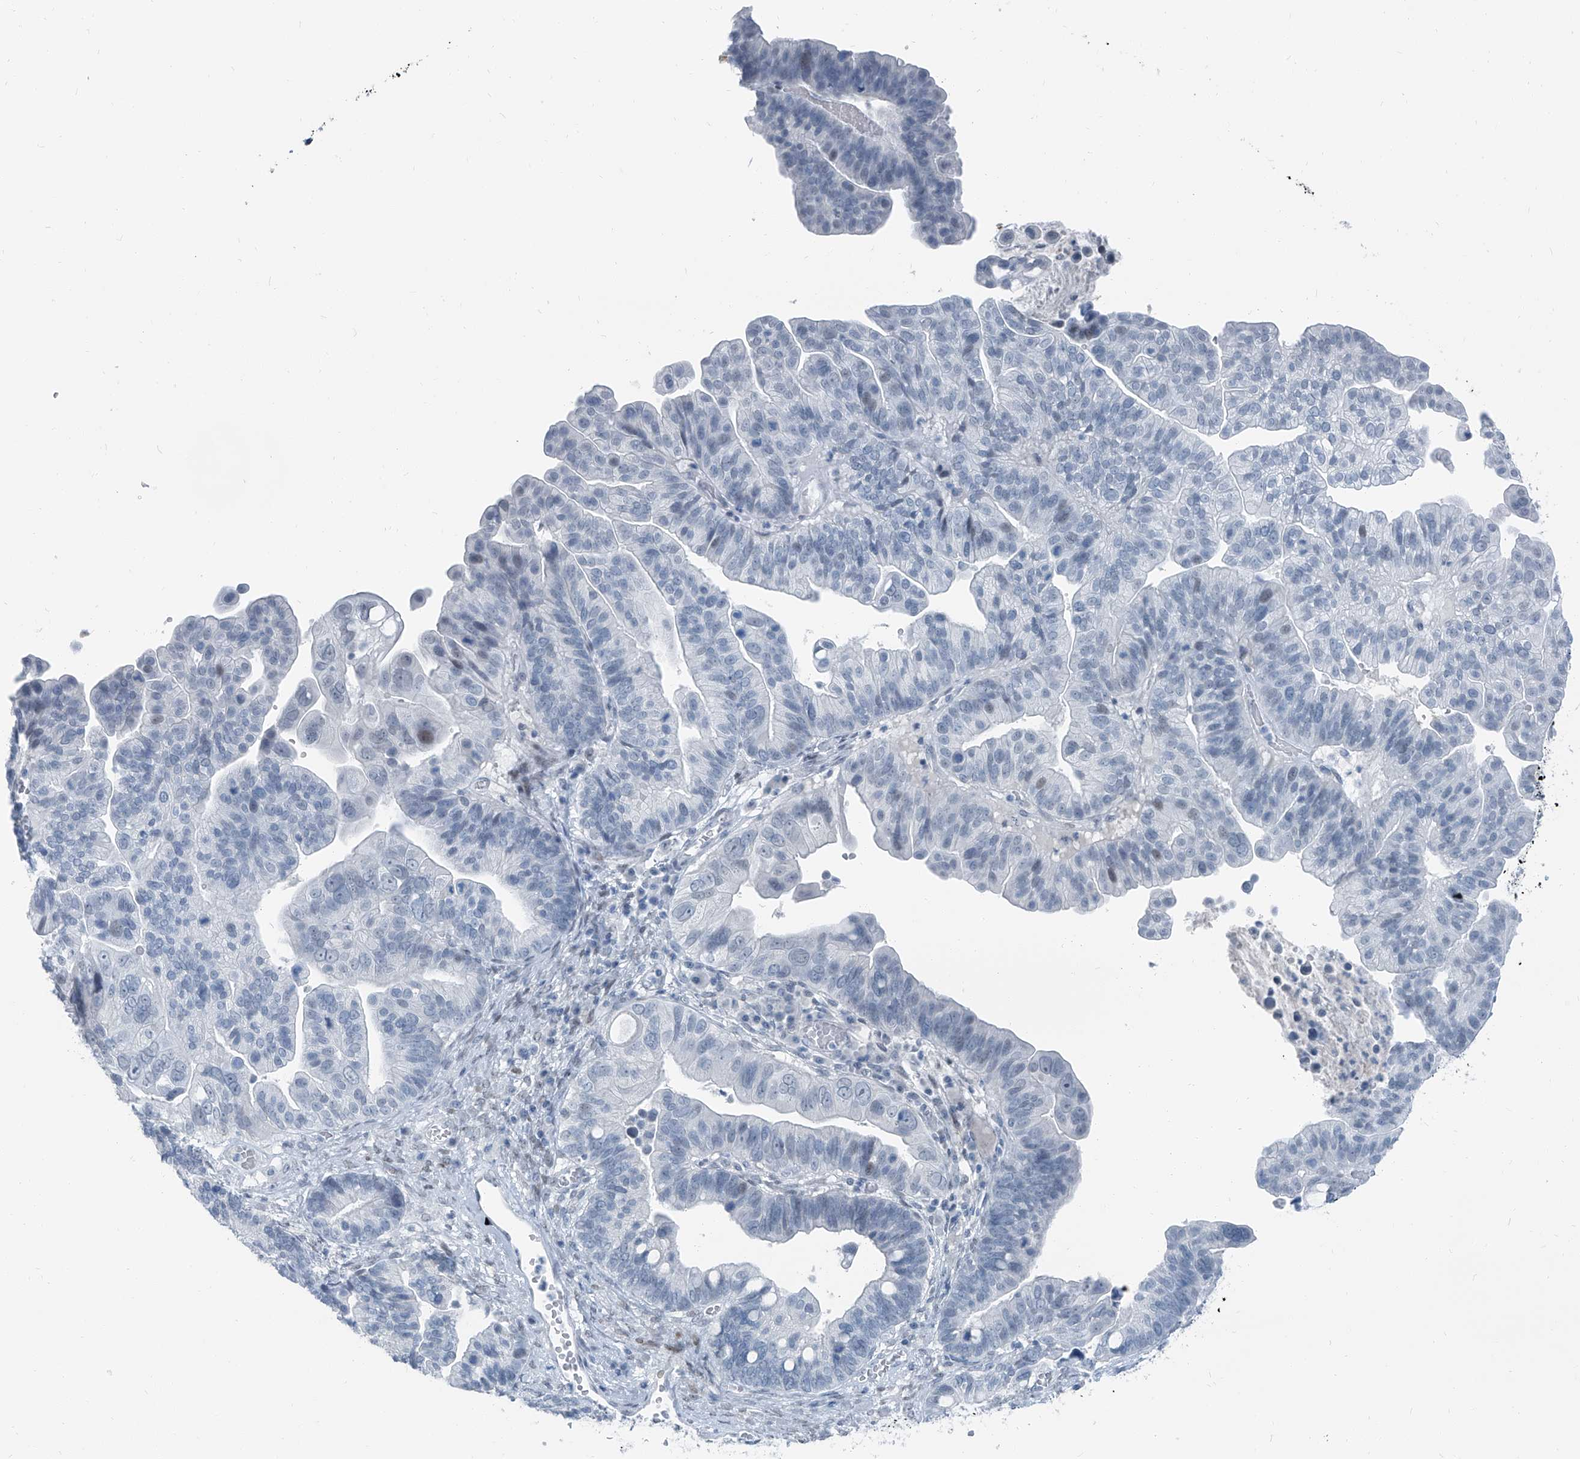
{"staining": {"intensity": "negative", "quantity": "none", "location": "none"}, "tissue": "ovarian cancer", "cell_type": "Tumor cells", "image_type": "cancer", "snomed": [{"axis": "morphology", "description": "Cystadenocarcinoma, serous, NOS"}, {"axis": "topography", "description": "Ovary"}], "caption": "Tumor cells show no significant protein positivity in ovarian cancer. (Brightfield microscopy of DAB immunohistochemistry at high magnification).", "gene": "RGN", "patient": {"sex": "female", "age": 56}}